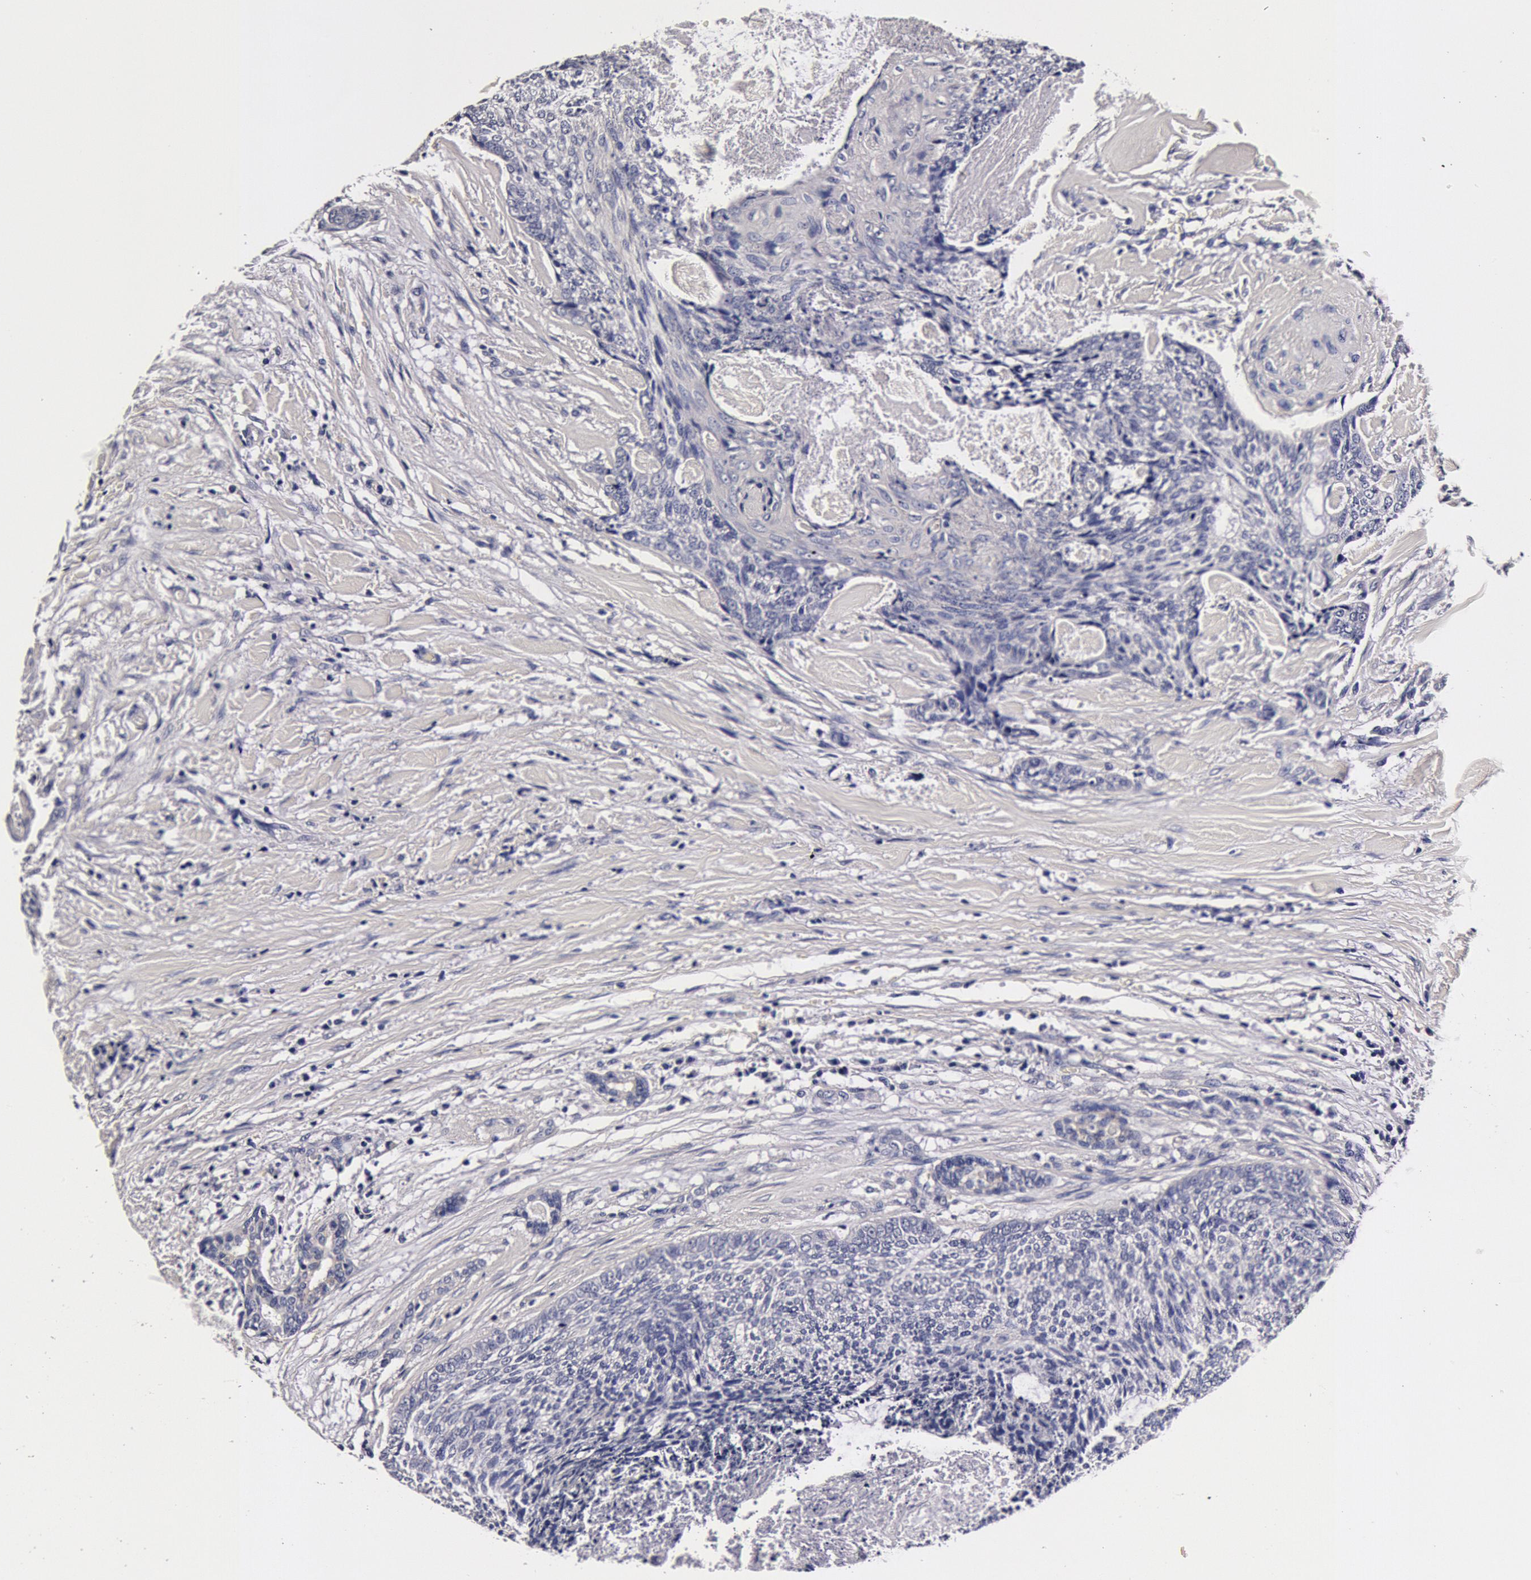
{"staining": {"intensity": "negative", "quantity": "none", "location": "none"}, "tissue": "head and neck cancer", "cell_type": "Tumor cells", "image_type": "cancer", "snomed": [{"axis": "morphology", "description": "Squamous cell carcinoma, NOS"}, {"axis": "topography", "description": "Salivary gland"}, {"axis": "topography", "description": "Head-Neck"}], "caption": "The immunohistochemistry histopathology image has no significant staining in tumor cells of head and neck squamous cell carcinoma tissue.", "gene": "CCDC22", "patient": {"sex": "male", "age": 70}}